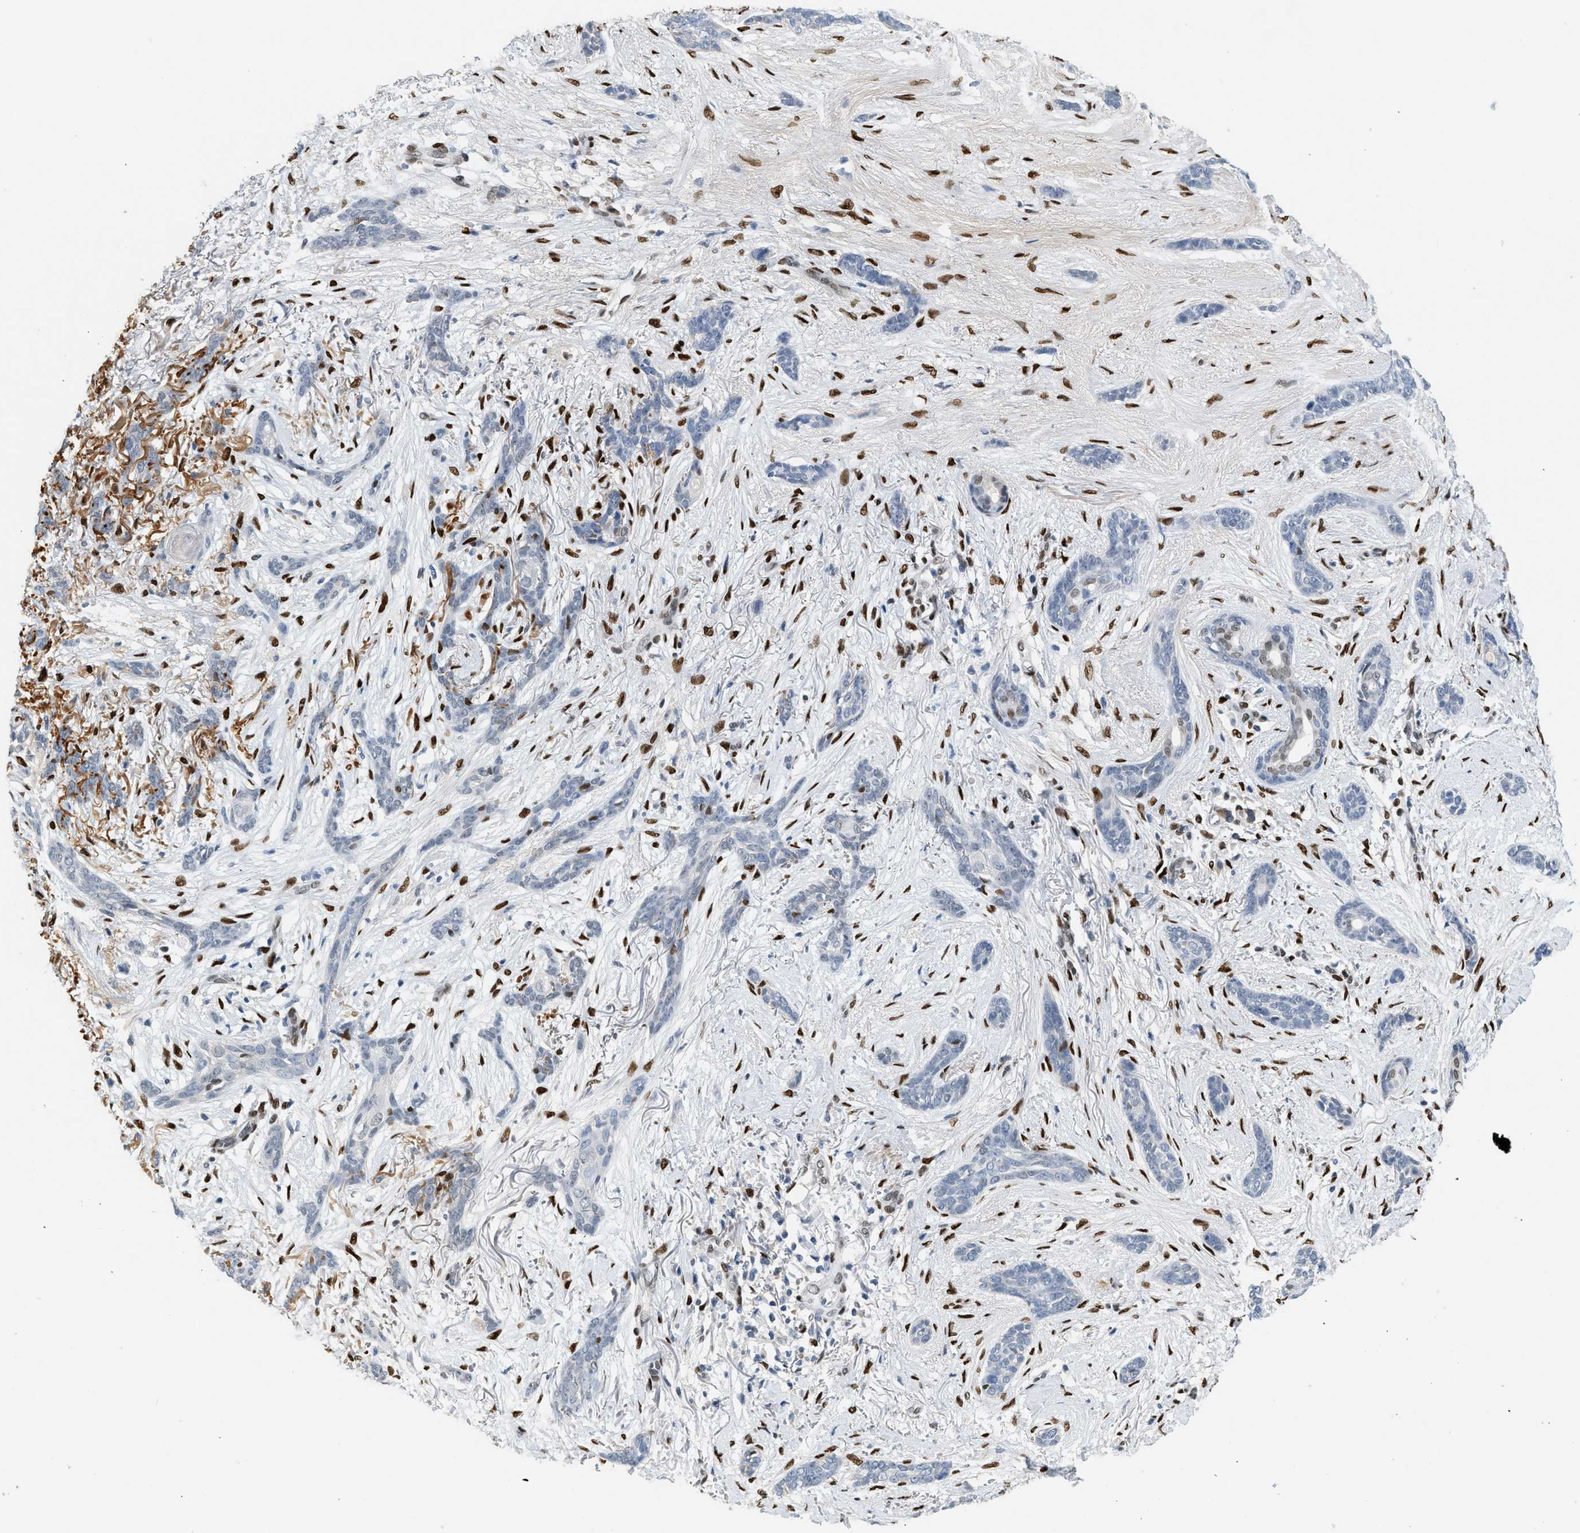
{"staining": {"intensity": "negative", "quantity": "none", "location": "none"}, "tissue": "skin cancer", "cell_type": "Tumor cells", "image_type": "cancer", "snomed": [{"axis": "morphology", "description": "Basal cell carcinoma"}, {"axis": "morphology", "description": "Adnexal tumor, benign"}, {"axis": "topography", "description": "Skin"}], "caption": "Skin cancer (benign adnexal tumor) stained for a protein using IHC exhibits no expression tumor cells.", "gene": "ZBTB20", "patient": {"sex": "female", "age": 42}}